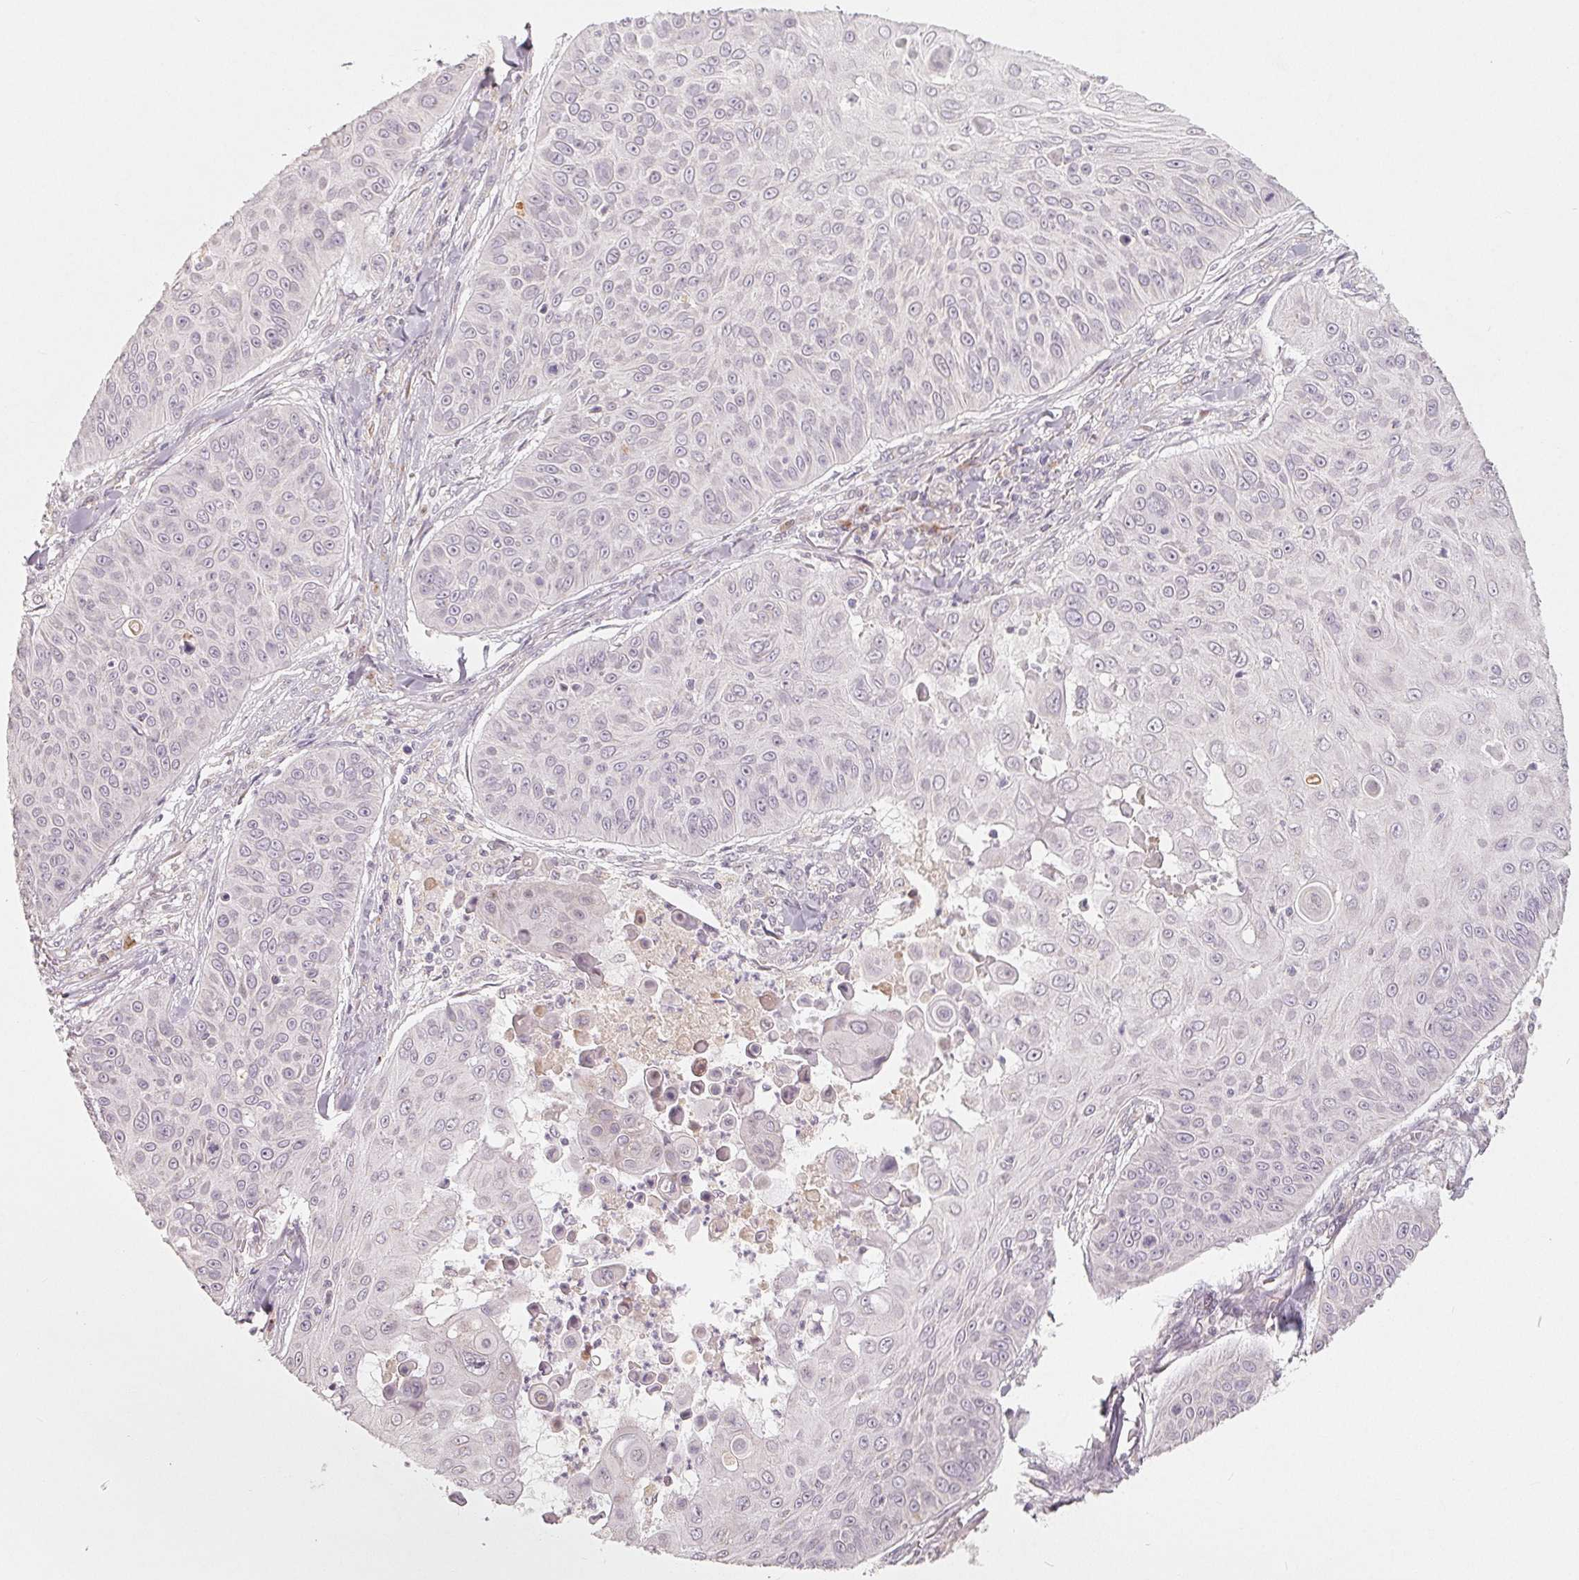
{"staining": {"intensity": "negative", "quantity": "none", "location": "none"}, "tissue": "skin cancer", "cell_type": "Tumor cells", "image_type": "cancer", "snomed": [{"axis": "morphology", "description": "Squamous cell carcinoma, NOS"}, {"axis": "topography", "description": "Skin"}], "caption": "DAB (3,3'-diaminobenzidine) immunohistochemical staining of skin squamous cell carcinoma shows no significant expression in tumor cells.", "gene": "TMSB15B", "patient": {"sex": "male", "age": 82}}